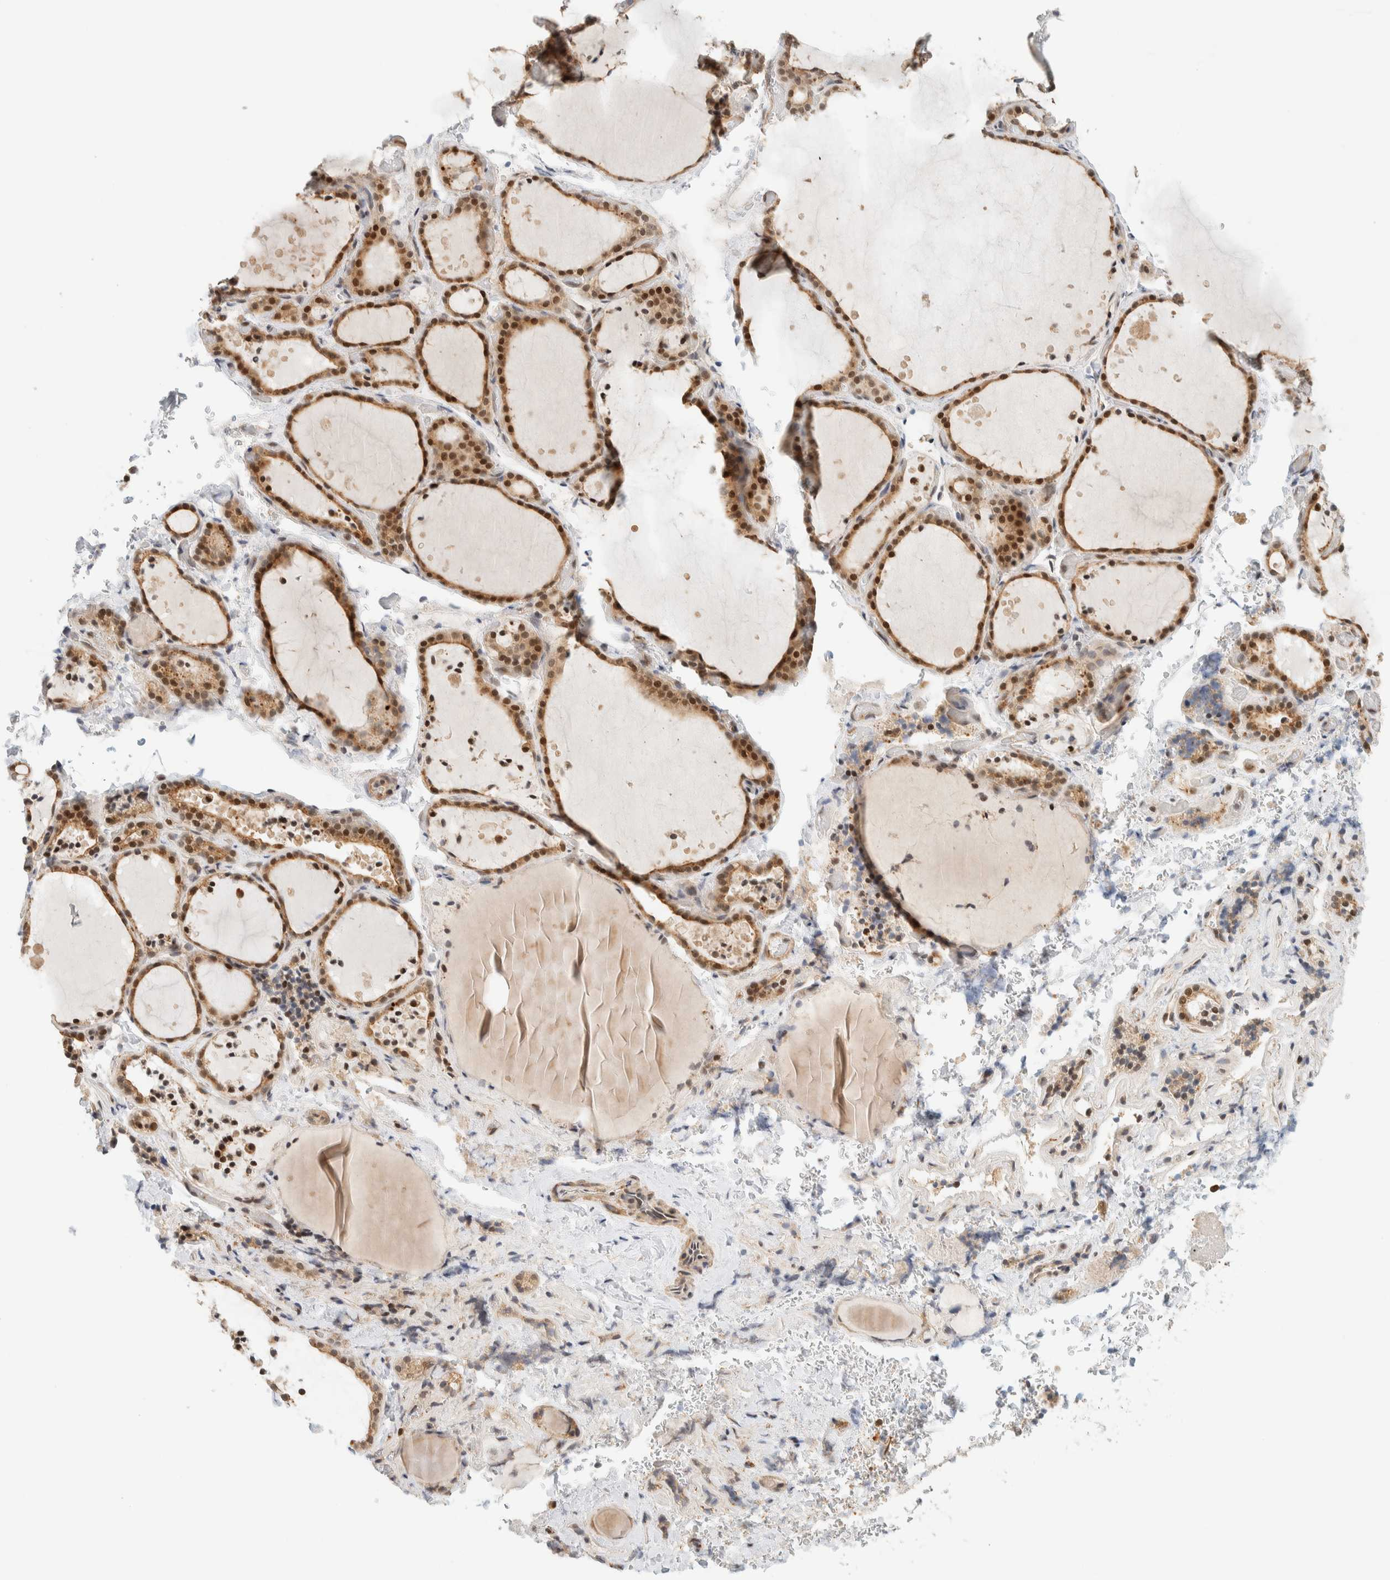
{"staining": {"intensity": "moderate", "quantity": ">75%", "location": "cytoplasmic/membranous,nuclear"}, "tissue": "thyroid gland", "cell_type": "Glandular cells", "image_type": "normal", "snomed": [{"axis": "morphology", "description": "Normal tissue, NOS"}, {"axis": "topography", "description": "Thyroid gland"}], "caption": "About >75% of glandular cells in benign human thyroid gland demonstrate moderate cytoplasmic/membranous,nuclear protein positivity as visualized by brown immunohistochemical staining.", "gene": "ARFGEF1", "patient": {"sex": "female", "age": 44}}